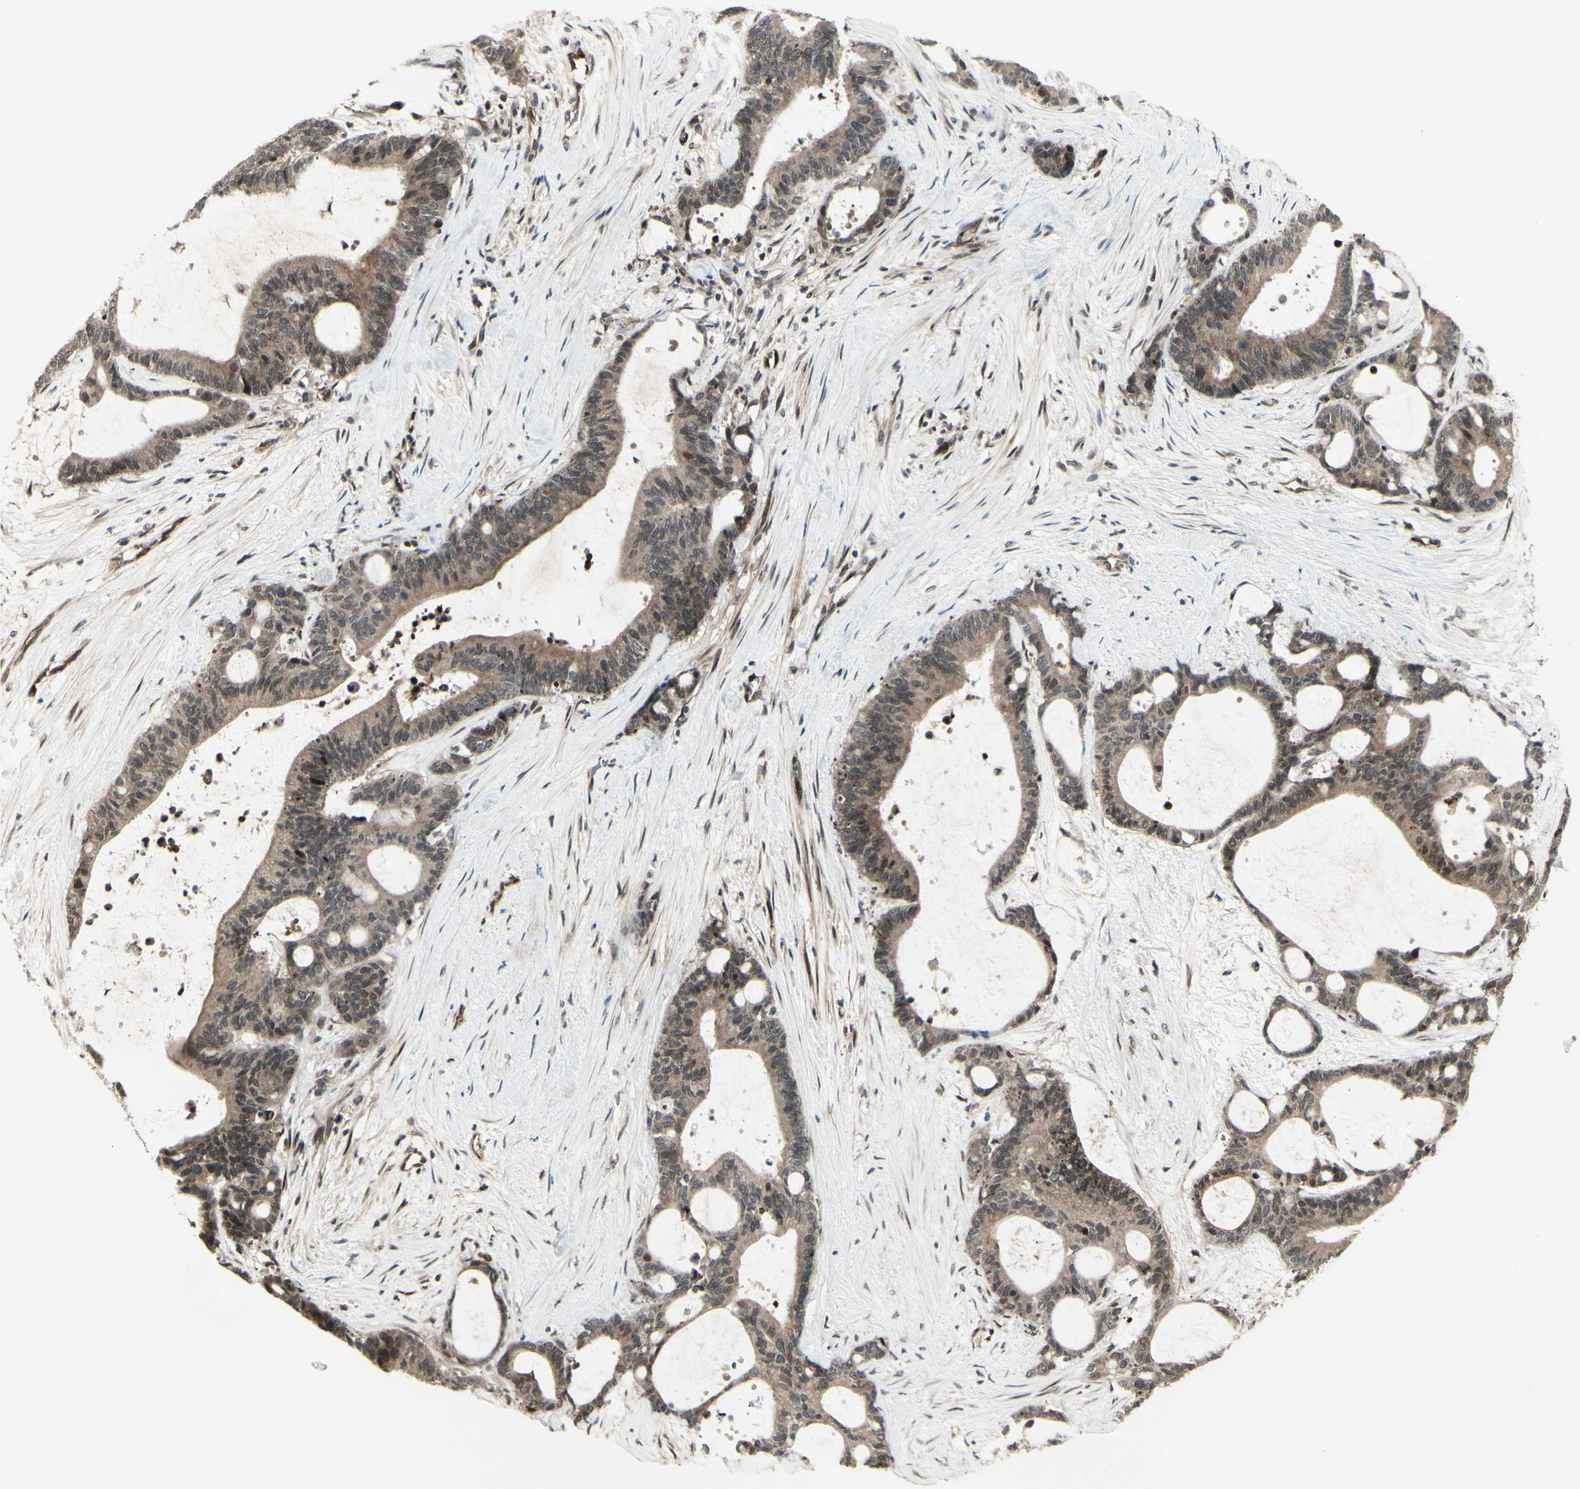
{"staining": {"intensity": "weak", "quantity": ">75%", "location": "cytoplasmic/membranous"}, "tissue": "liver cancer", "cell_type": "Tumor cells", "image_type": "cancer", "snomed": [{"axis": "morphology", "description": "Cholangiocarcinoma"}, {"axis": "topography", "description": "Liver"}], "caption": "Human liver cancer stained with a brown dye displays weak cytoplasmic/membranous positive staining in about >75% of tumor cells.", "gene": "MLF2", "patient": {"sex": "female", "age": 73}}